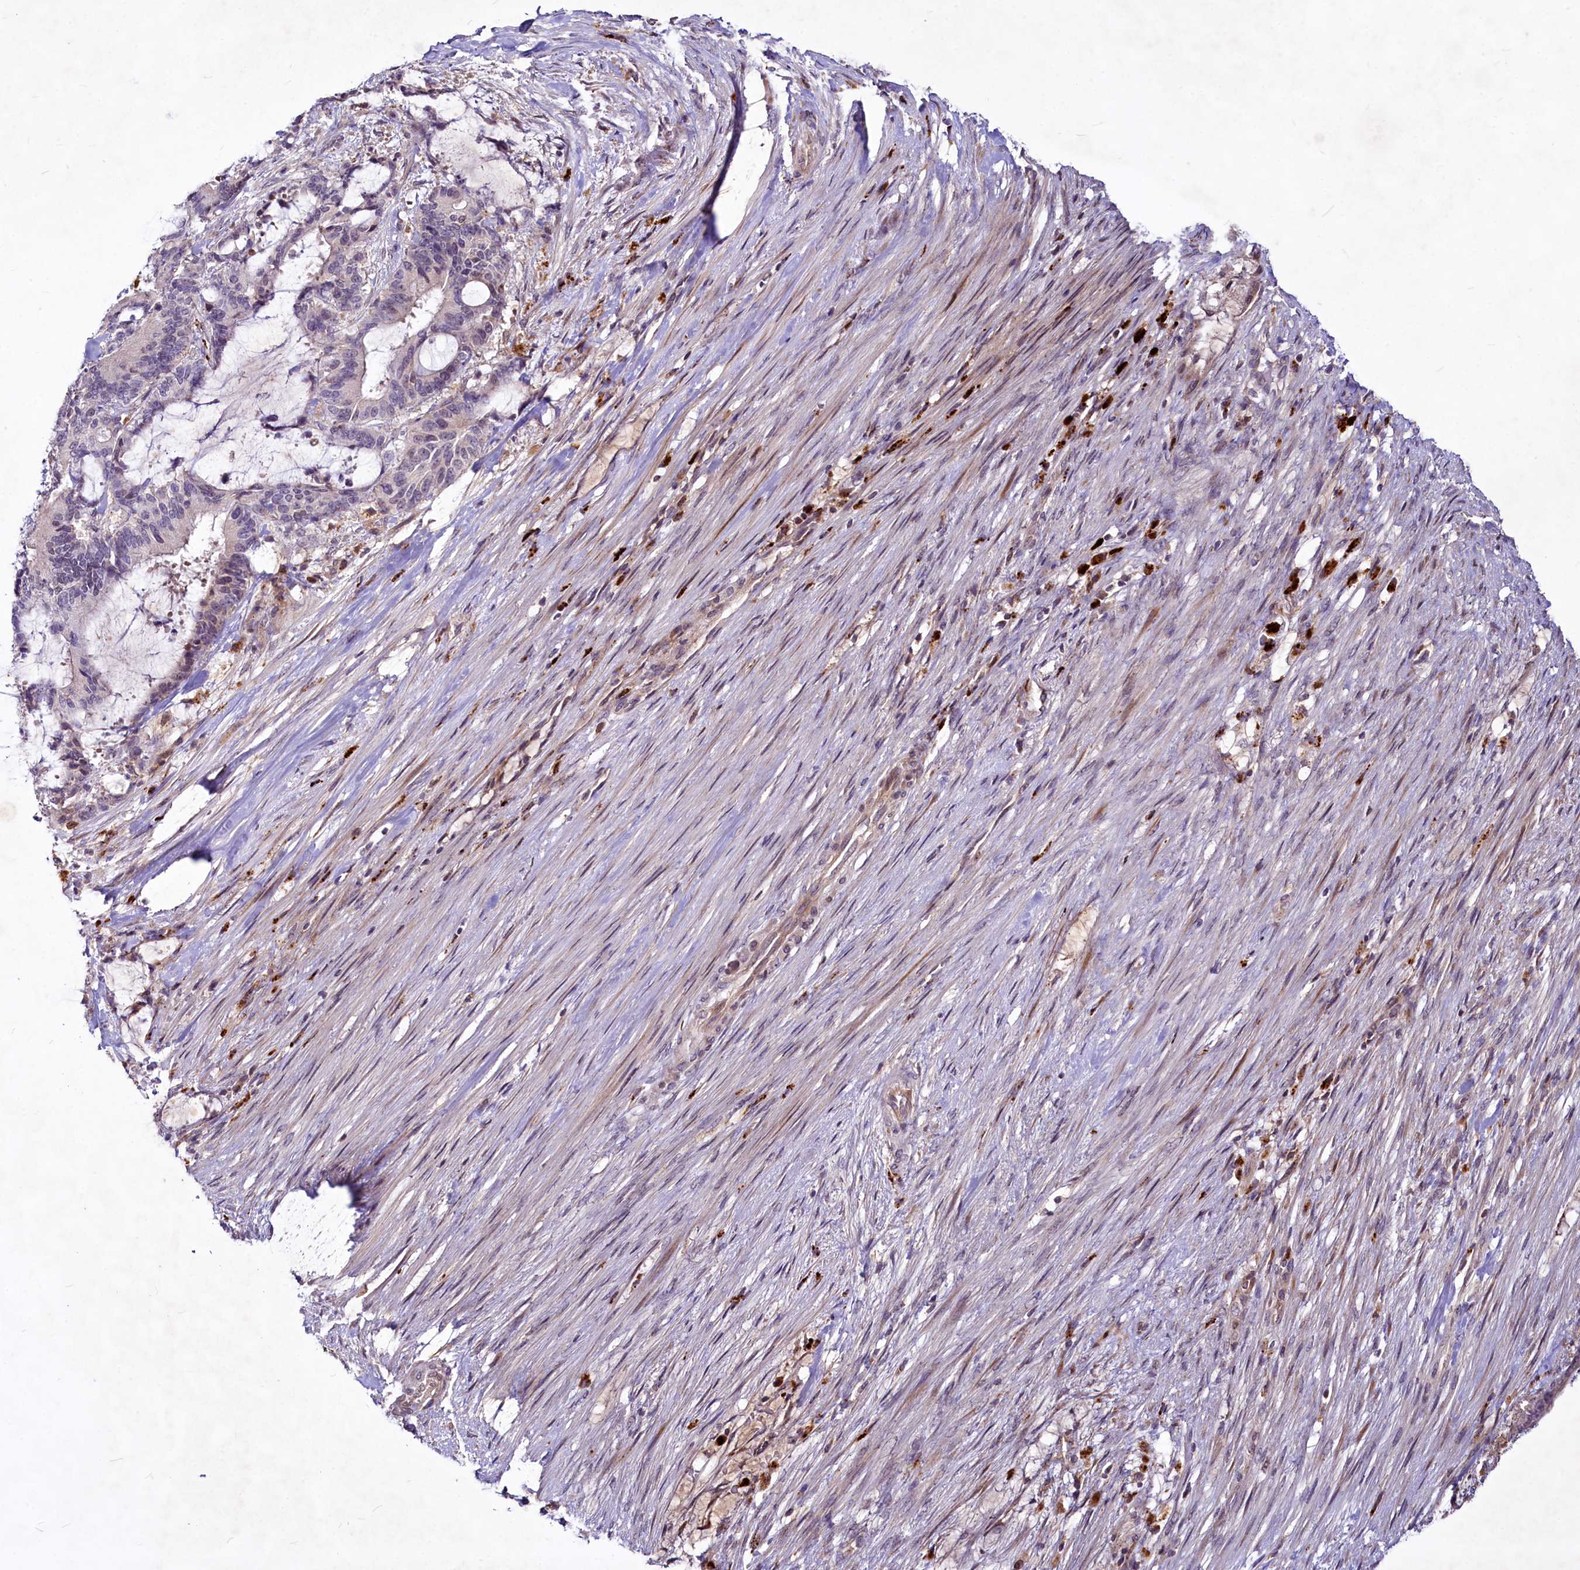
{"staining": {"intensity": "negative", "quantity": "none", "location": "none"}, "tissue": "liver cancer", "cell_type": "Tumor cells", "image_type": "cancer", "snomed": [{"axis": "morphology", "description": "Normal tissue, NOS"}, {"axis": "morphology", "description": "Cholangiocarcinoma"}, {"axis": "topography", "description": "Liver"}, {"axis": "topography", "description": "Peripheral nerve tissue"}], "caption": "Tumor cells show no significant protein positivity in liver cancer (cholangiocarcinoma).", "gene": "C11orf86", "patient": {"sex": "female", "age": 73}}